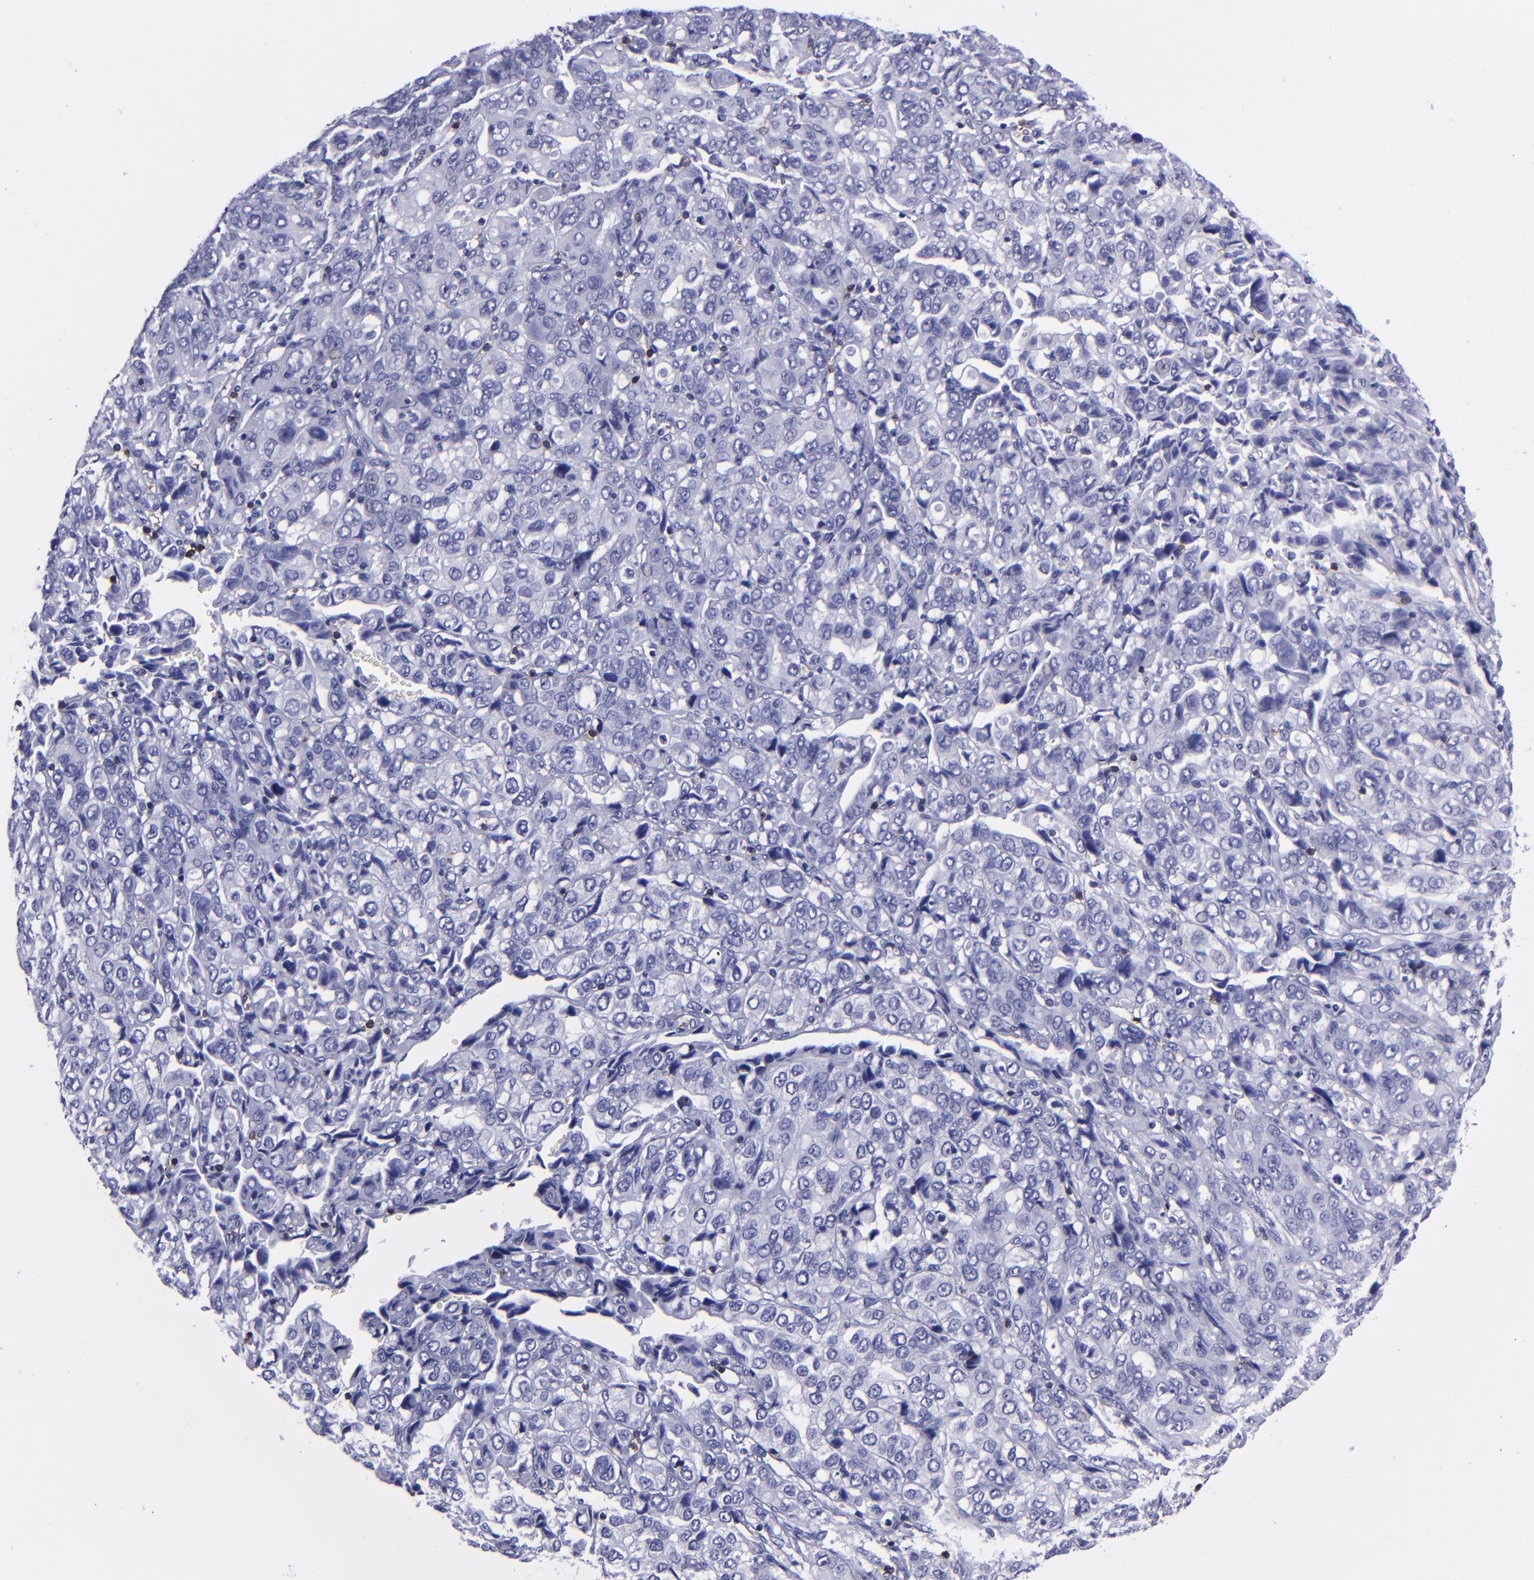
{"staining": {"intensity": "negative", "quantity": "none", "location": "none"}, "tissue": "stomach cancer", "cell_type": "Tumor cells", "image_type": "cancer", "snomed": [{"axis": "morphology", "description": "Adenocarcinoma, NOS"}, {"axis": "topography", "description": "Stomach, upper"}], "caption": "Immunohistochemistry (IHC) histopathology image of adenocarcinoma (stomach) stained for a protein (brown), which exhibits no expression in tumor cells.", "gene": "CD6", "patient": {"sex": "male", "age": 76}}